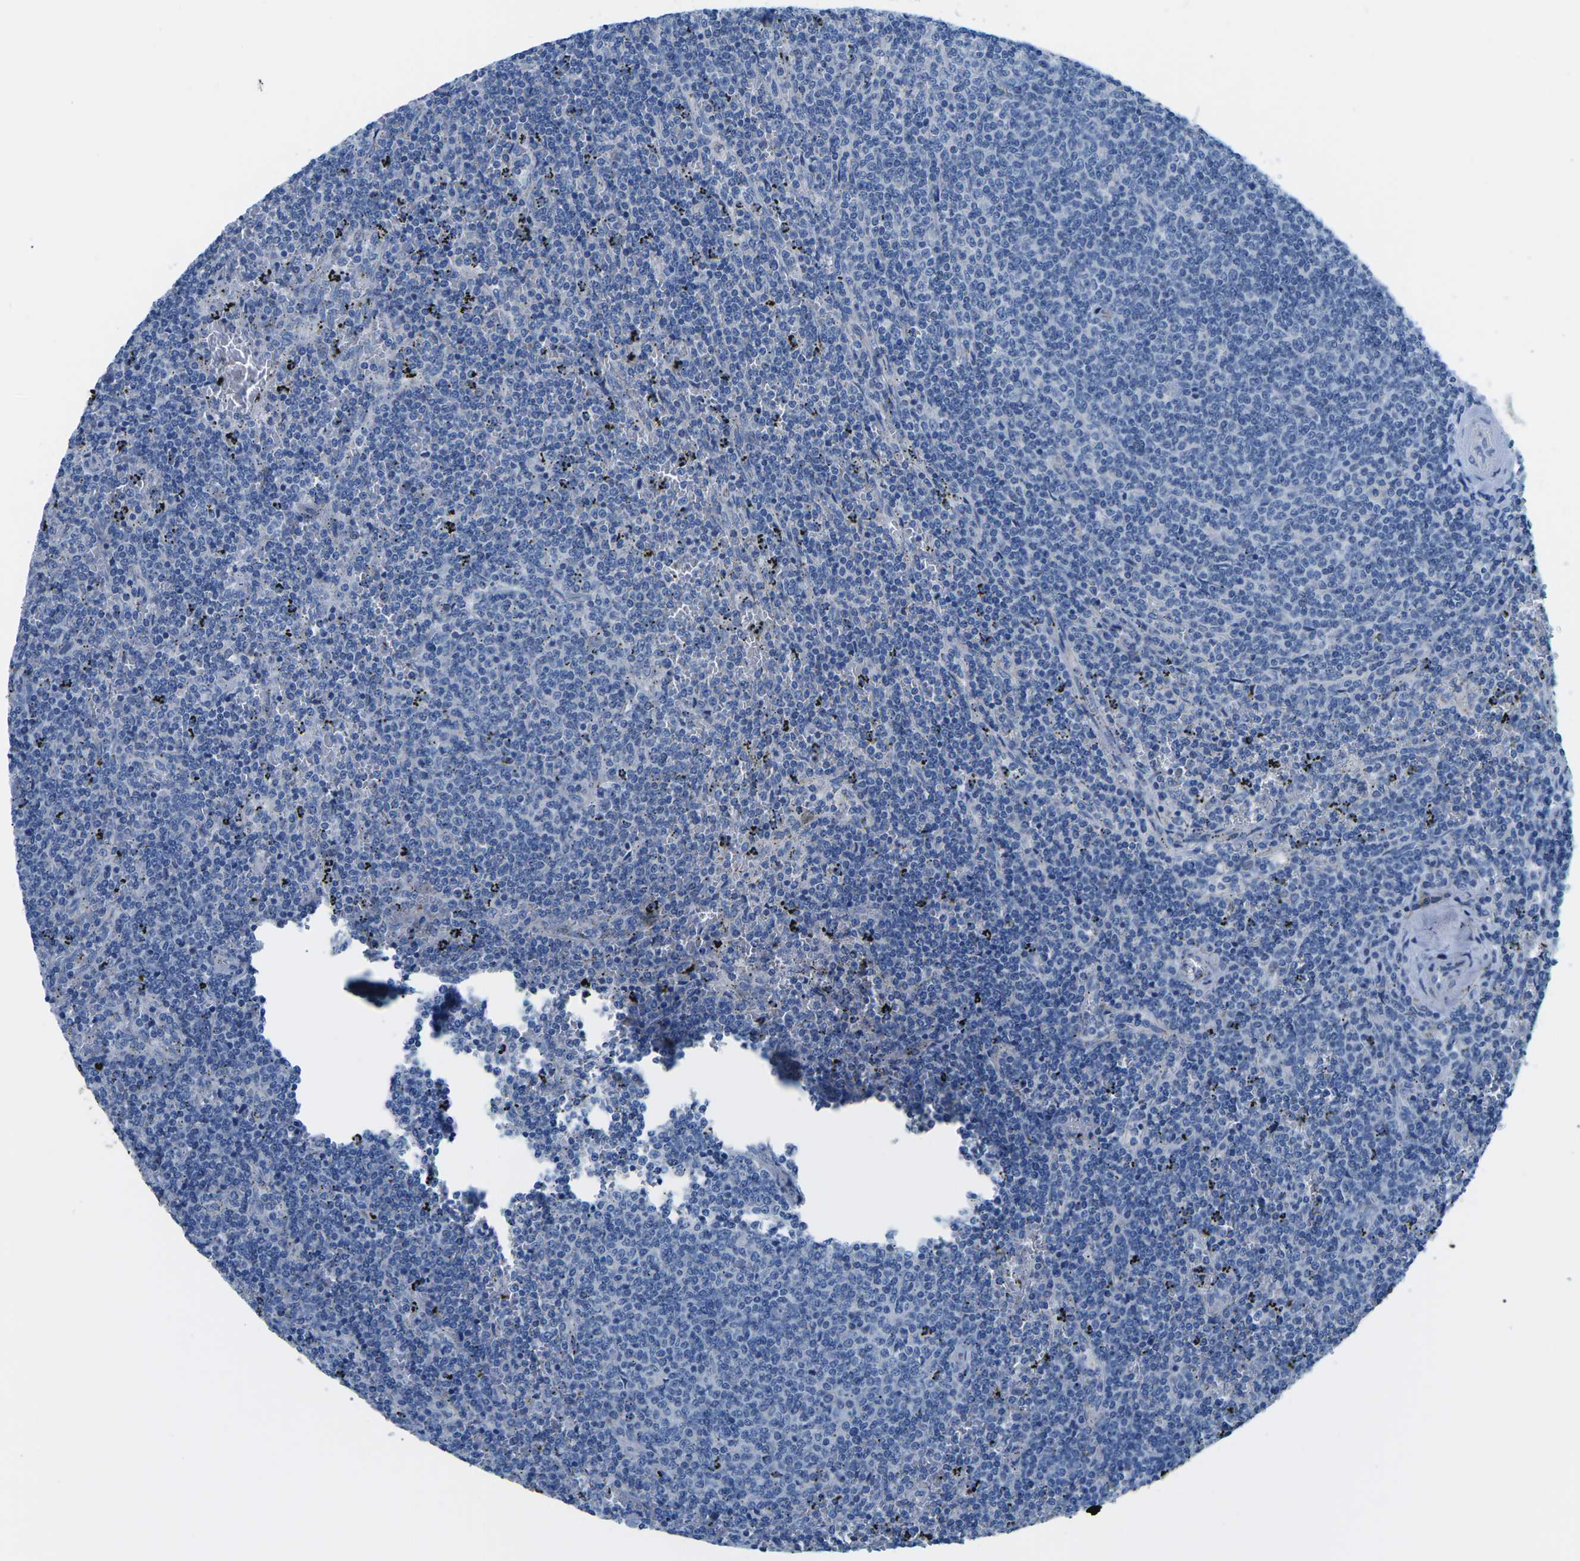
{"staining": {"intensity": "negative", "quantity": "none", "location": "none"}, "tissue": "lymphoma", "cell_type": "Tumor cells", "image_type": "cancer", "snomed": [{"axis": "morphology", "description": "Malignant lymphoma, non-Hodgkin's type, Low grade"}, {"axis": "topography", "description": "Spleen"}], "caption": "High power microscopy photomicrograph of an IHC image of low-grade malignant lymphoma, non-Hodgkin's type, revealing no significant positivity in tumor cells.", "gene": "MT-CO2", "patient": {"sex": "female", "age": 50}}